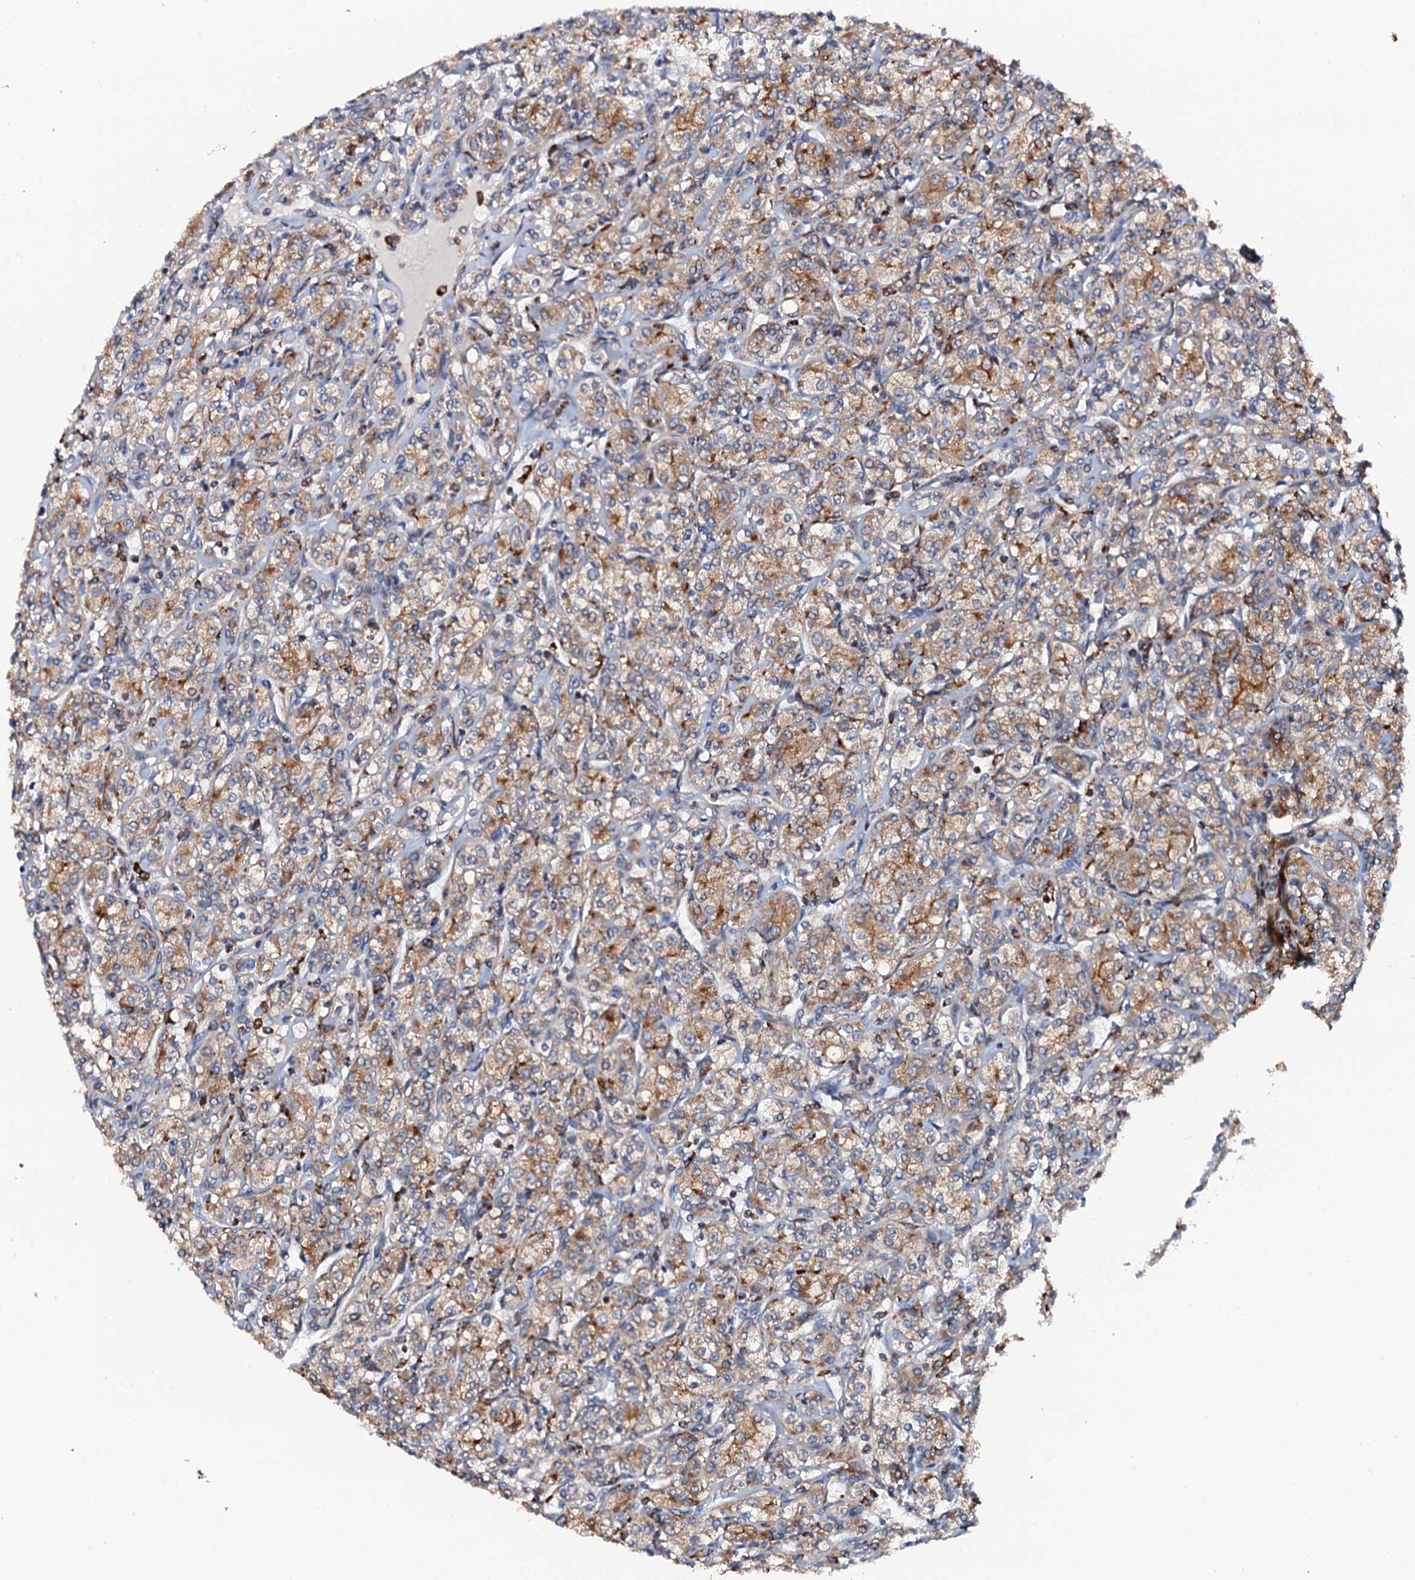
{"staining": {"intensity": "moderate", "quantity": ">75%", "location": "cytoplasmic/membranous"}, "tissue": "renal cancer", "cell_type": "Tumor cells", "image_type": "cancer", "snomed": [{"axis": "morphology", "description": "Adenocarcinoma, NOS"}, {"axis": "topography", "description": "Kidney"}], "caption": "Immunohistochemical staining of adenocarcinoma (renal) shows medium levels of moderate cytoplasmic/membranous protein expression in approximately >75% of tumor cells.", "gene": "VAMP8", "patient": {"sex": "male", "age": 77}}